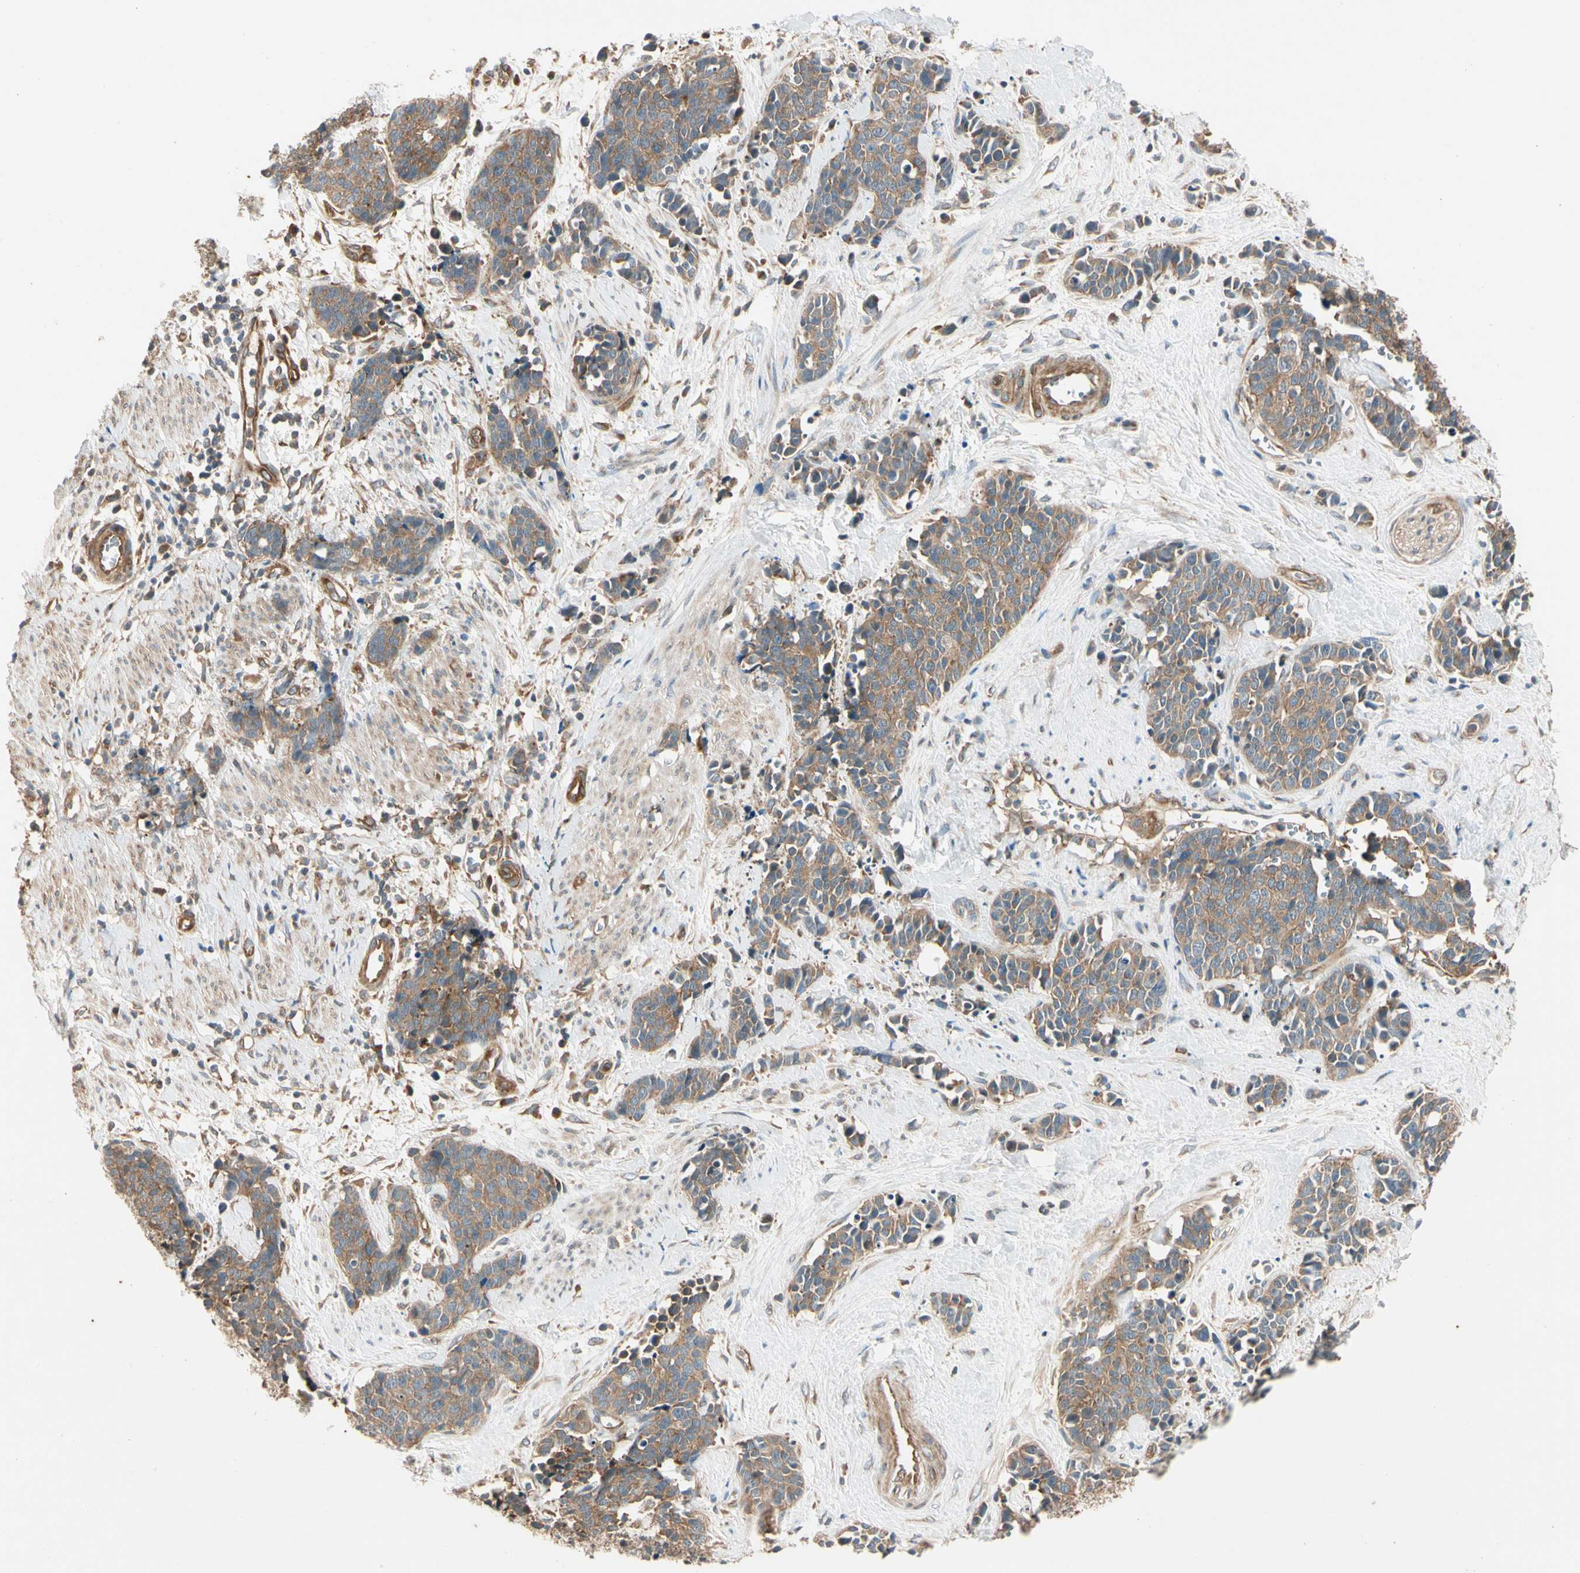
{"staining": {"intensity": "moderate", "quantity": ">75%", "location": "cytoplasmic/membranous"}, "tissue": "cervical cancer", "cell_type": "Tumor cells", "image_type": "cancer", "snomed": [{"axis": "morphology", "description": "Squamous cell carcinoma, NOS"}, {"axis": "topography", "description": "Cervix"}], "caption": "Immunohistochemistry (IHC) photomicrograph of neoplastic tissue: human squamous cell carcinoma (cervical) stained using immunohistochemistry exhibits medium levels of moderate protein expression localized specifically in the cytoplasmic/membranous of tumor cells, appearing as a cytoplasmic/membranous brown color.", "gene": "ROCK2", "patient": {"sex": "female", "age": 35}}